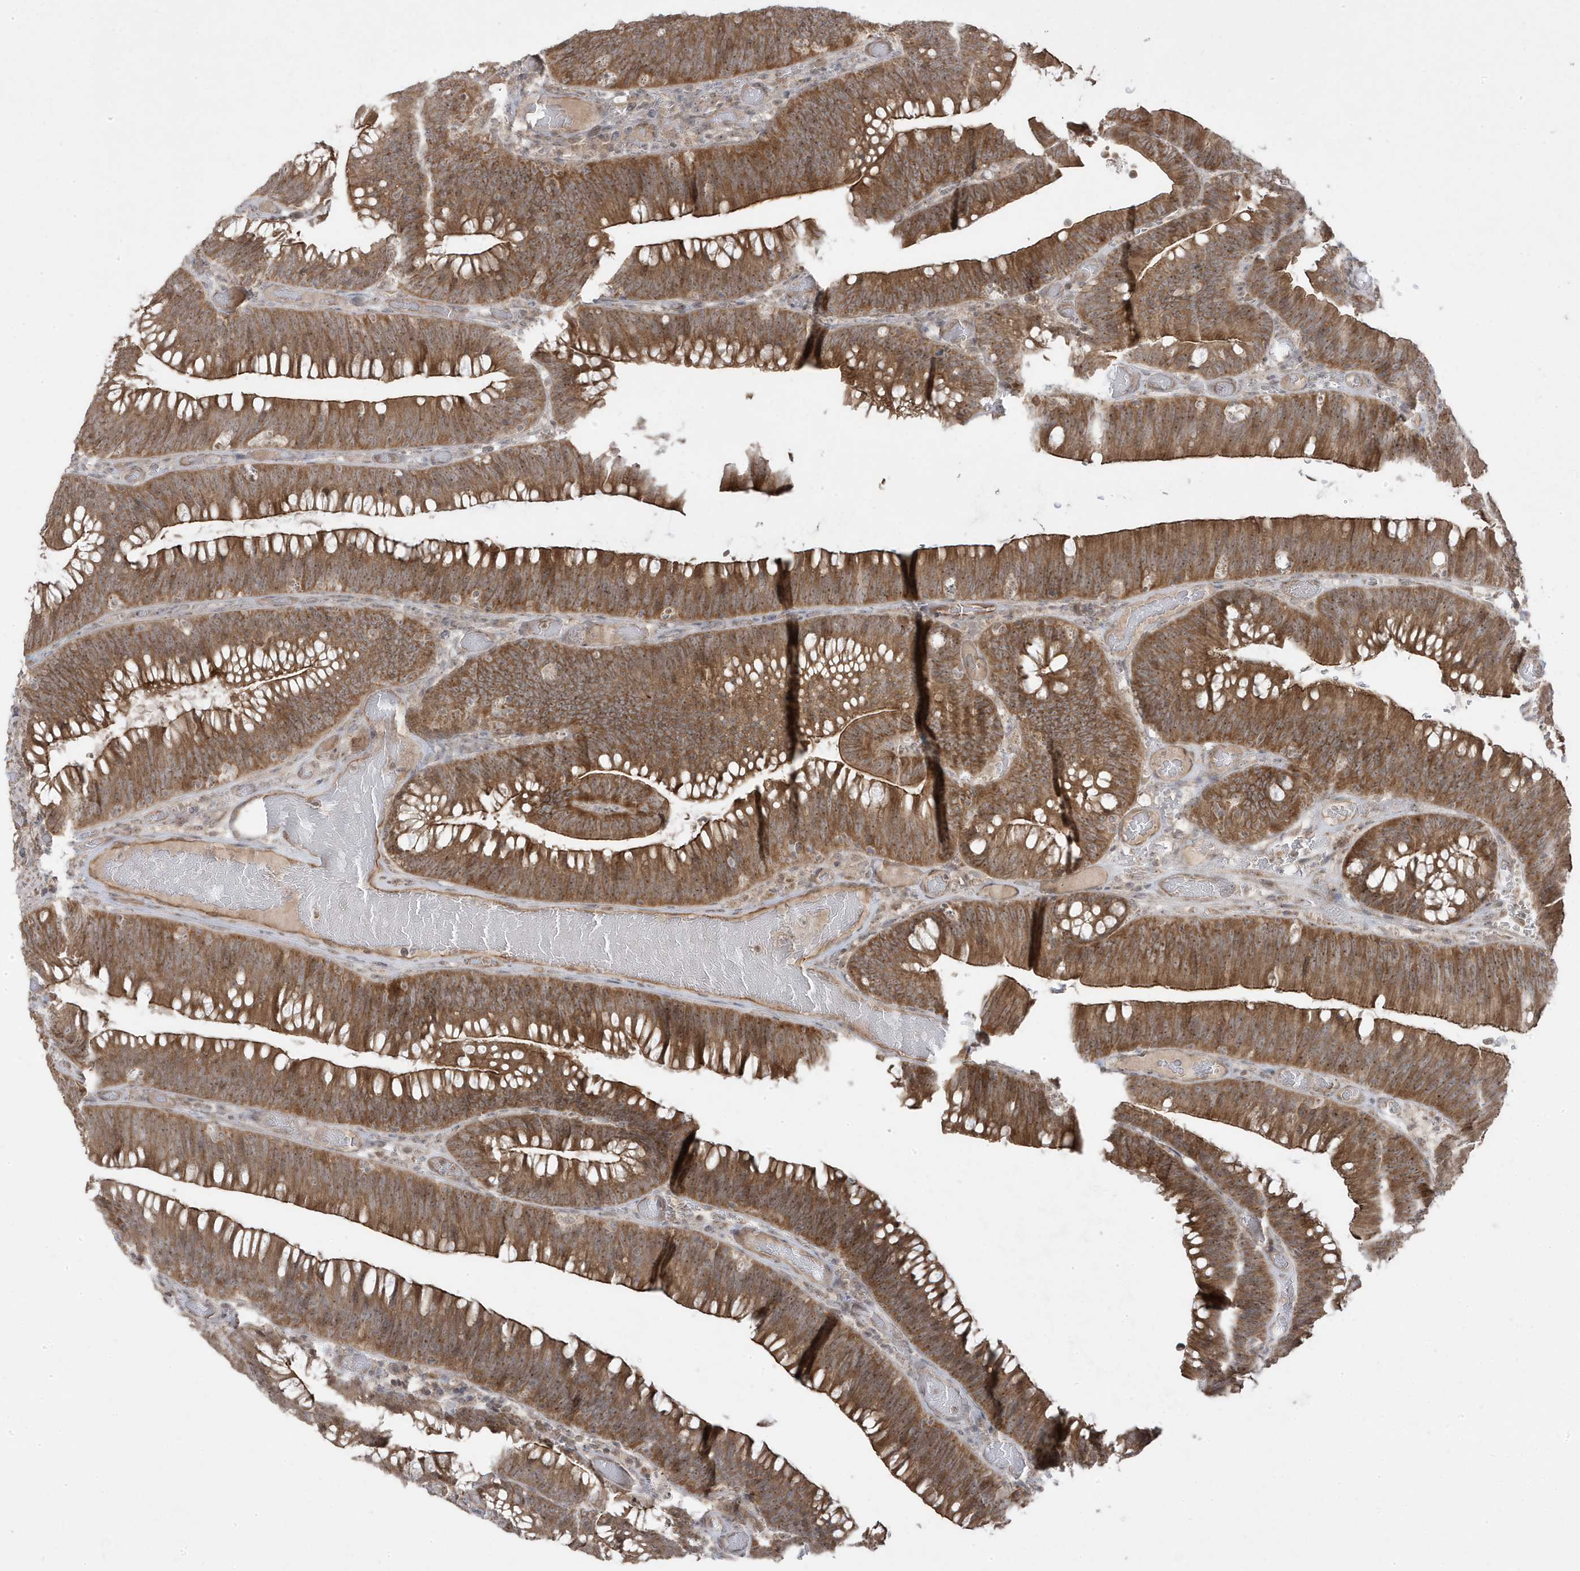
{"staining": {"intensity": "moderate", "quantity": ">75%", "location": "cytoplasmic/membranous"}, "tissue": "colorectal cancer", "cell_type": "Tumor cells", "image_type": "cancer", "snomed": [{"axis": "morphology", "description": "Normal tissue, NOS"}, {"axis": "topography", "description": "Colon"}], "caption": "Immunohistochemical staining of colorectal cancer demonstrates medium levels of moderate cytoplasmic/membranous protein expression in about >75% of tumor cells.", "gene": "DNAJC12", "patient": {"sex": "female", "age": 82}}